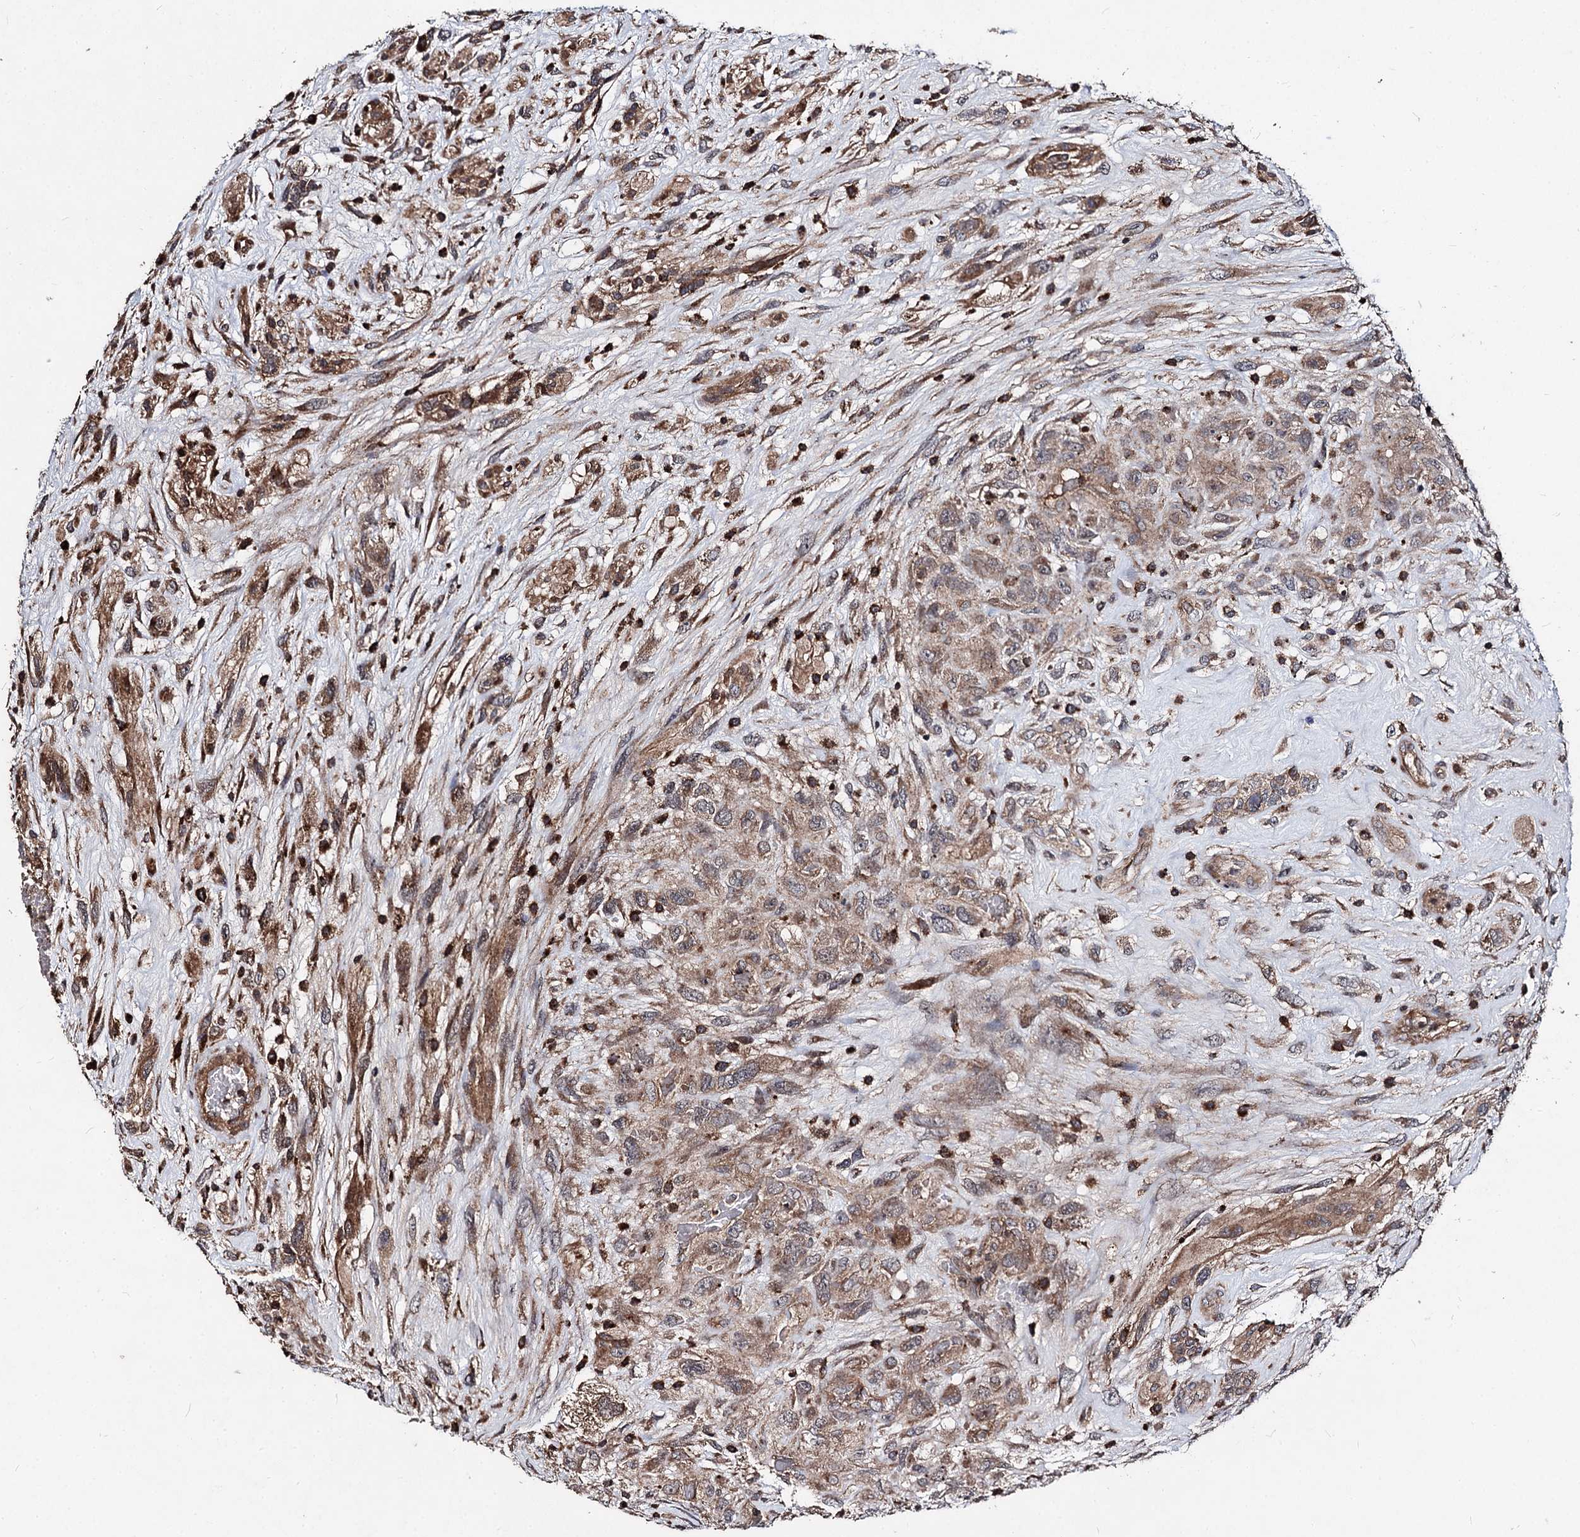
{"staining": {"intensity": "moderate", "quantity": ">75%", "location": "cytoplasmic/membranous"}, "tissue": "glioma", "cell_type": "Tumor cells", "image_type": "cancer", "snomed": [{"axis": "morphology", "description": "Glioma, malignant, High grade"}, {"axis": "topography", "description": "Brain"}], "caption": "A brown stain highlights moderate cytoplasmic/membranous expression of a protein in glioma tumor cells.", "gene": "BCL2L2", "patient": {"sex": "male", "age": 61}}